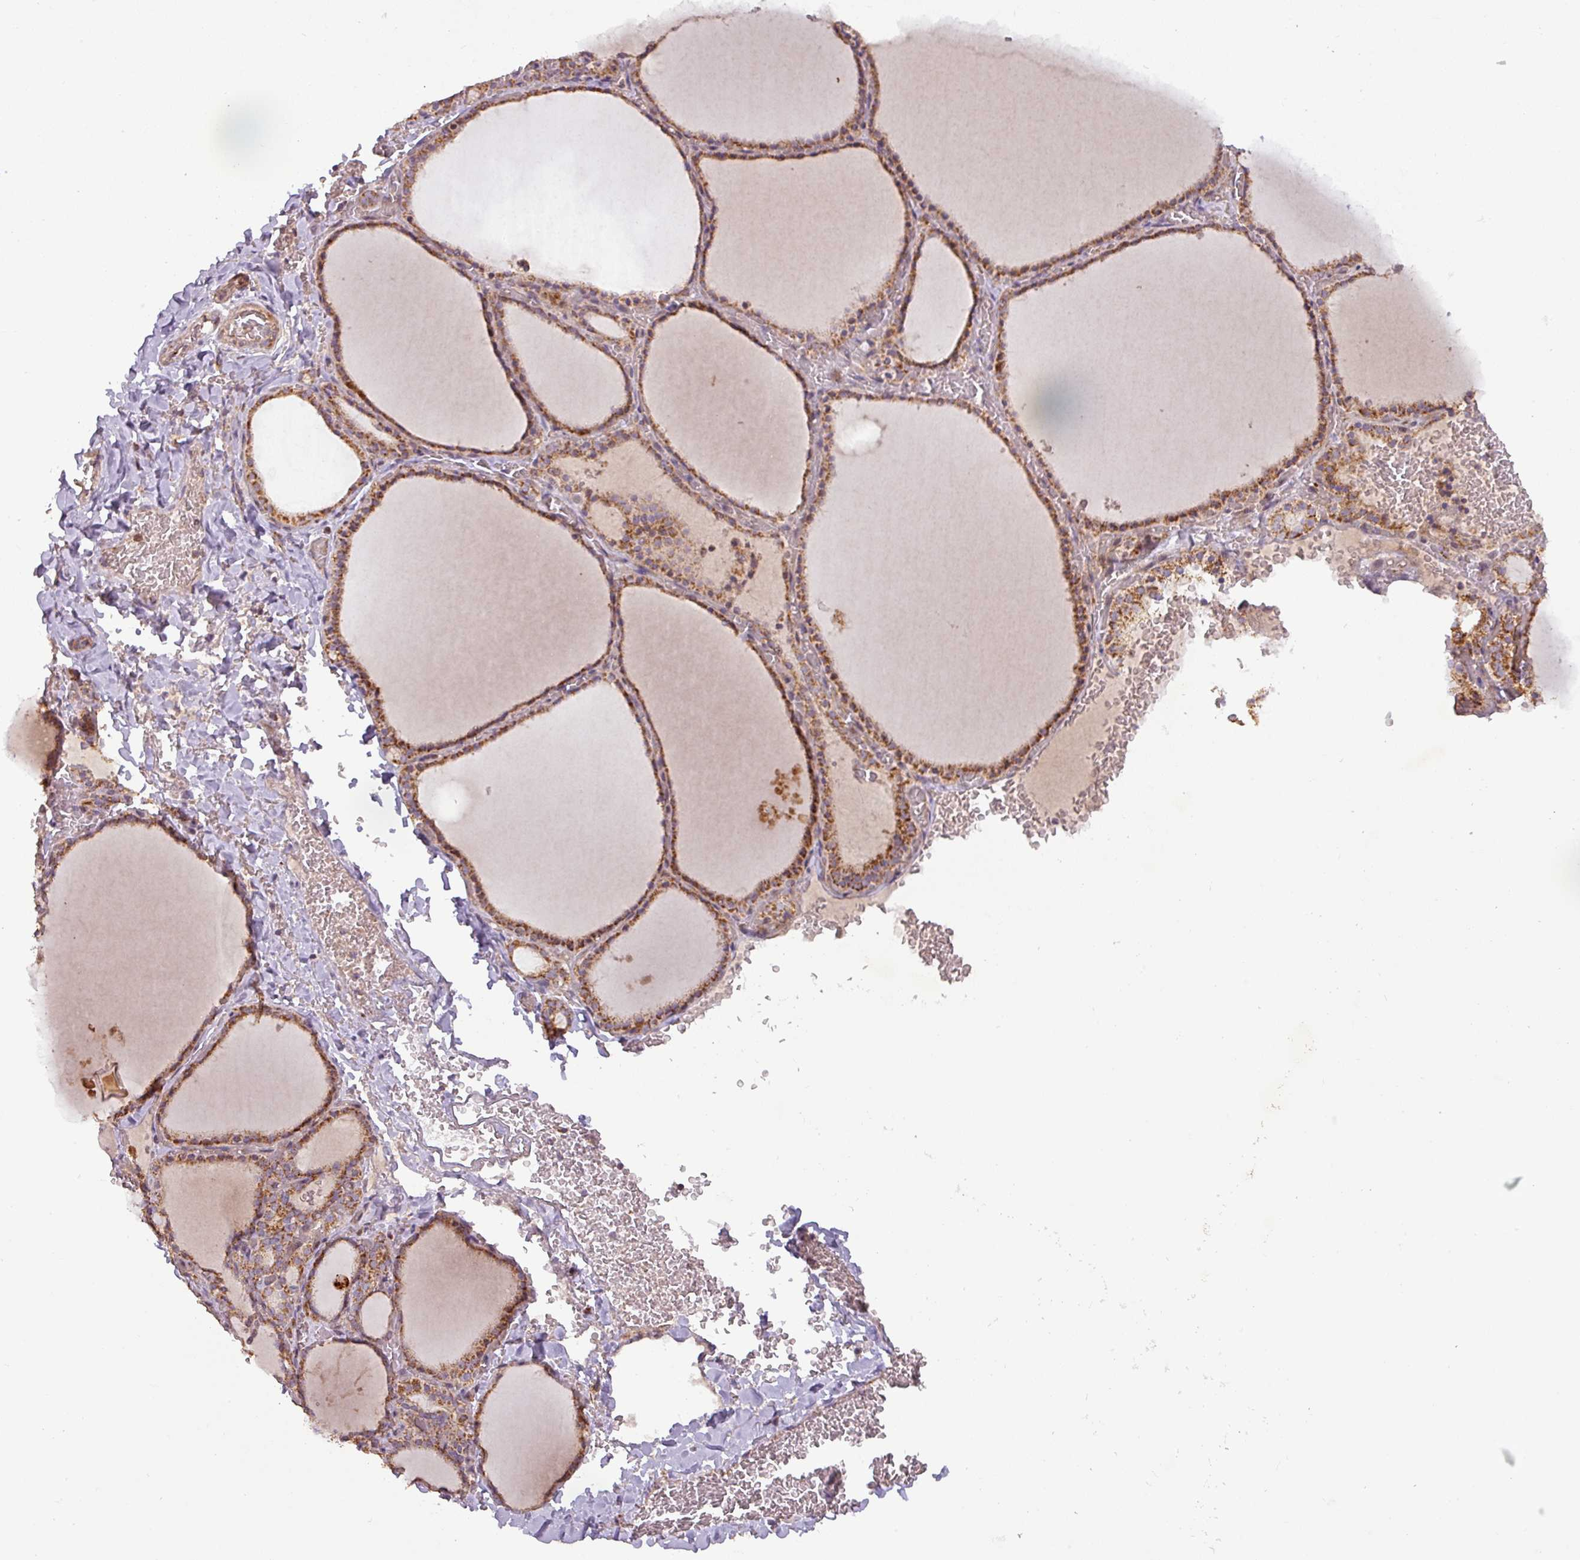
{"staining": {"intensity": "moderate", "quantity": ">75%", "location": "cytoplasmic/membranous"}, "tissue": "thyroid gland", "cell_type": "Glandular cells", "image_type": "normal", "snomed": [{"axis": "morphology", "description": "Normal tissue, NOS"}, {"axis": "topography", "description": "Thyroid gland"}], "caption": "The image reveals immunohistochemical staining of benign thyroid gland. There is moderate cytoplasmic/membranous staining is identified in approximately >75% of glandular cells.", "gene": "GPD2", "patient": {"sex": "female", "age": 39}}